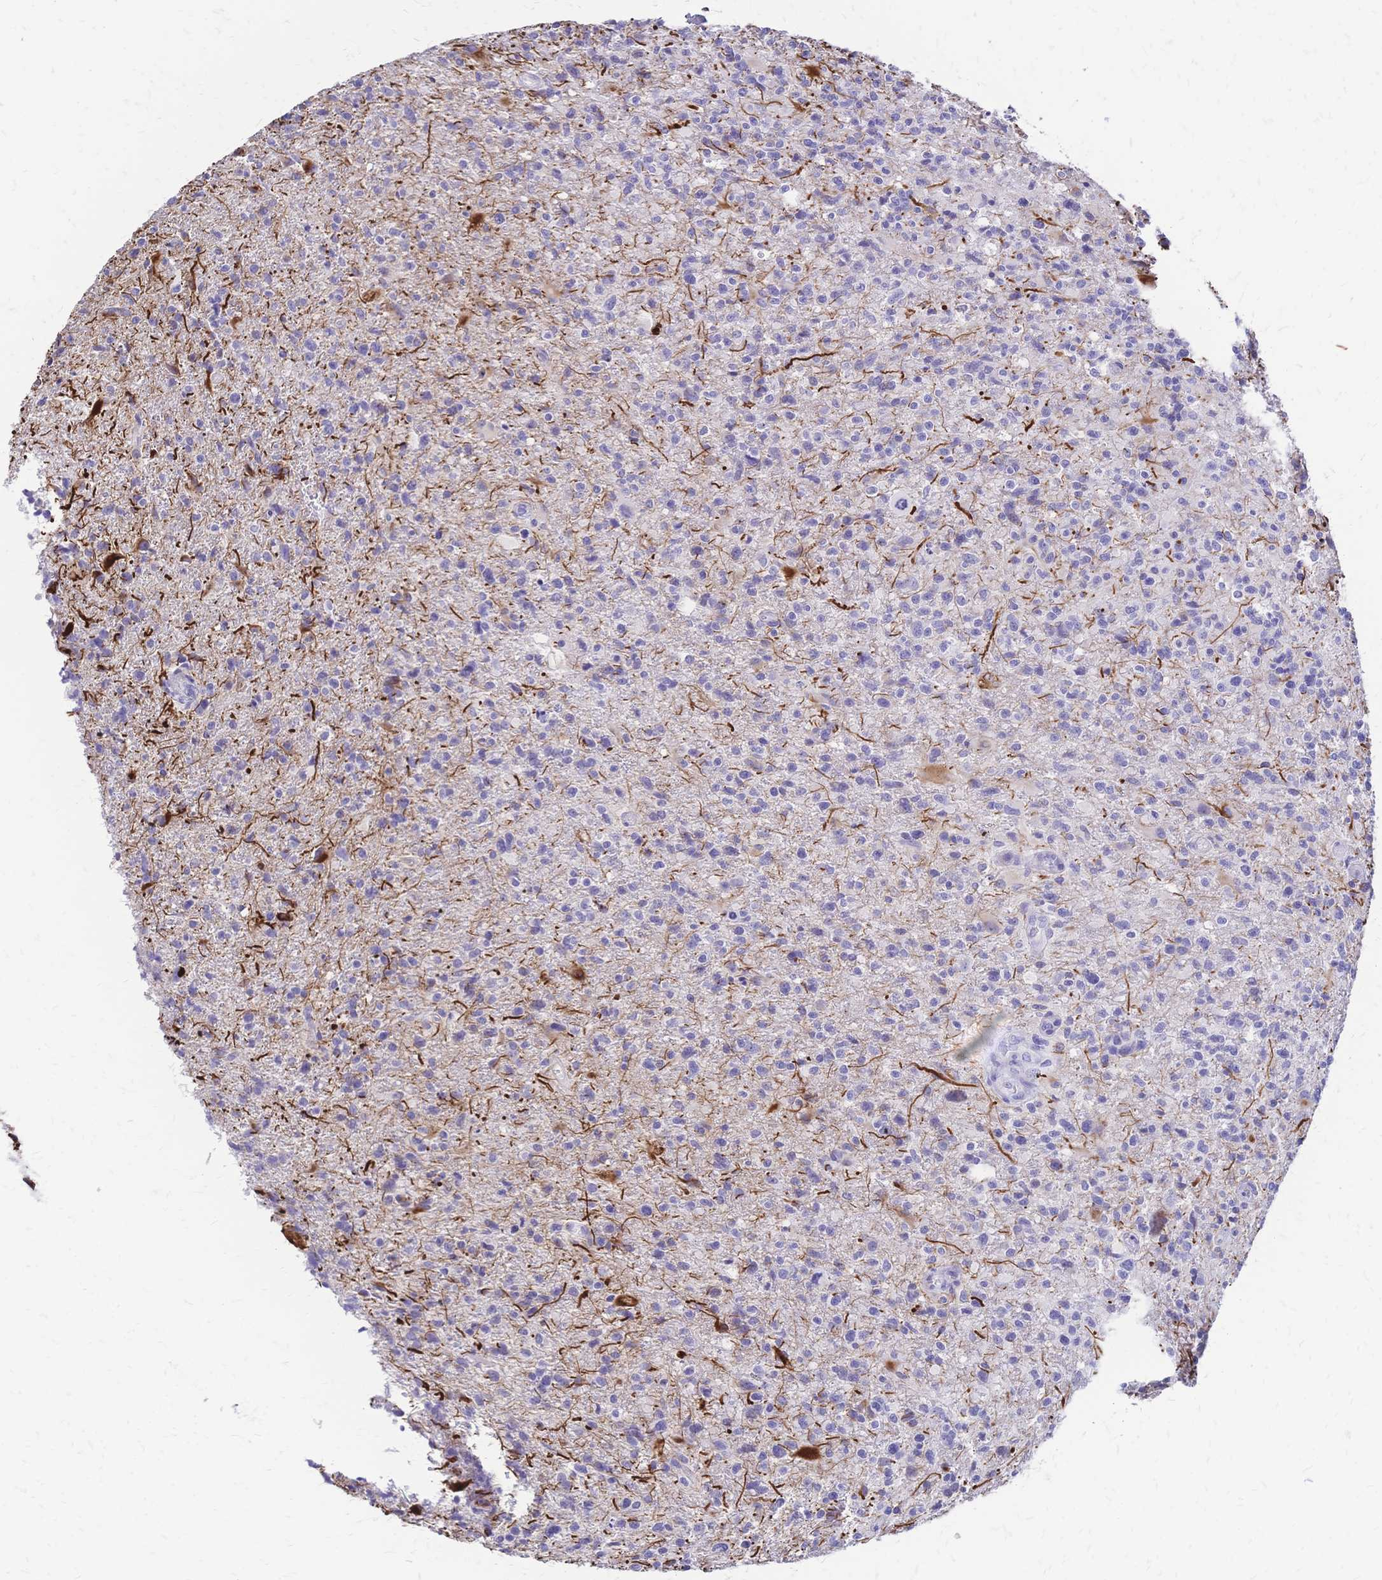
{"staining": {"intensity": "negative", "quantity": "none", "location": "none"}, "tissue": "glioma", "cell_type": "Tumor cells", "image_type": "cancer", "snomed": [{"axis": "morphology", "description": "Glioma, malignant, High grade"}, {"axis": "topography", "description": "Brain"}], "caption": "Tumor cells are negative for protein expression in human glioma. (DAB (3,3'-diaminobenzidine) immunohistochemistry with hematoxylin counter stain).", "gene": "IL2RA", "patient": {"sex": "male", "age": 63}}